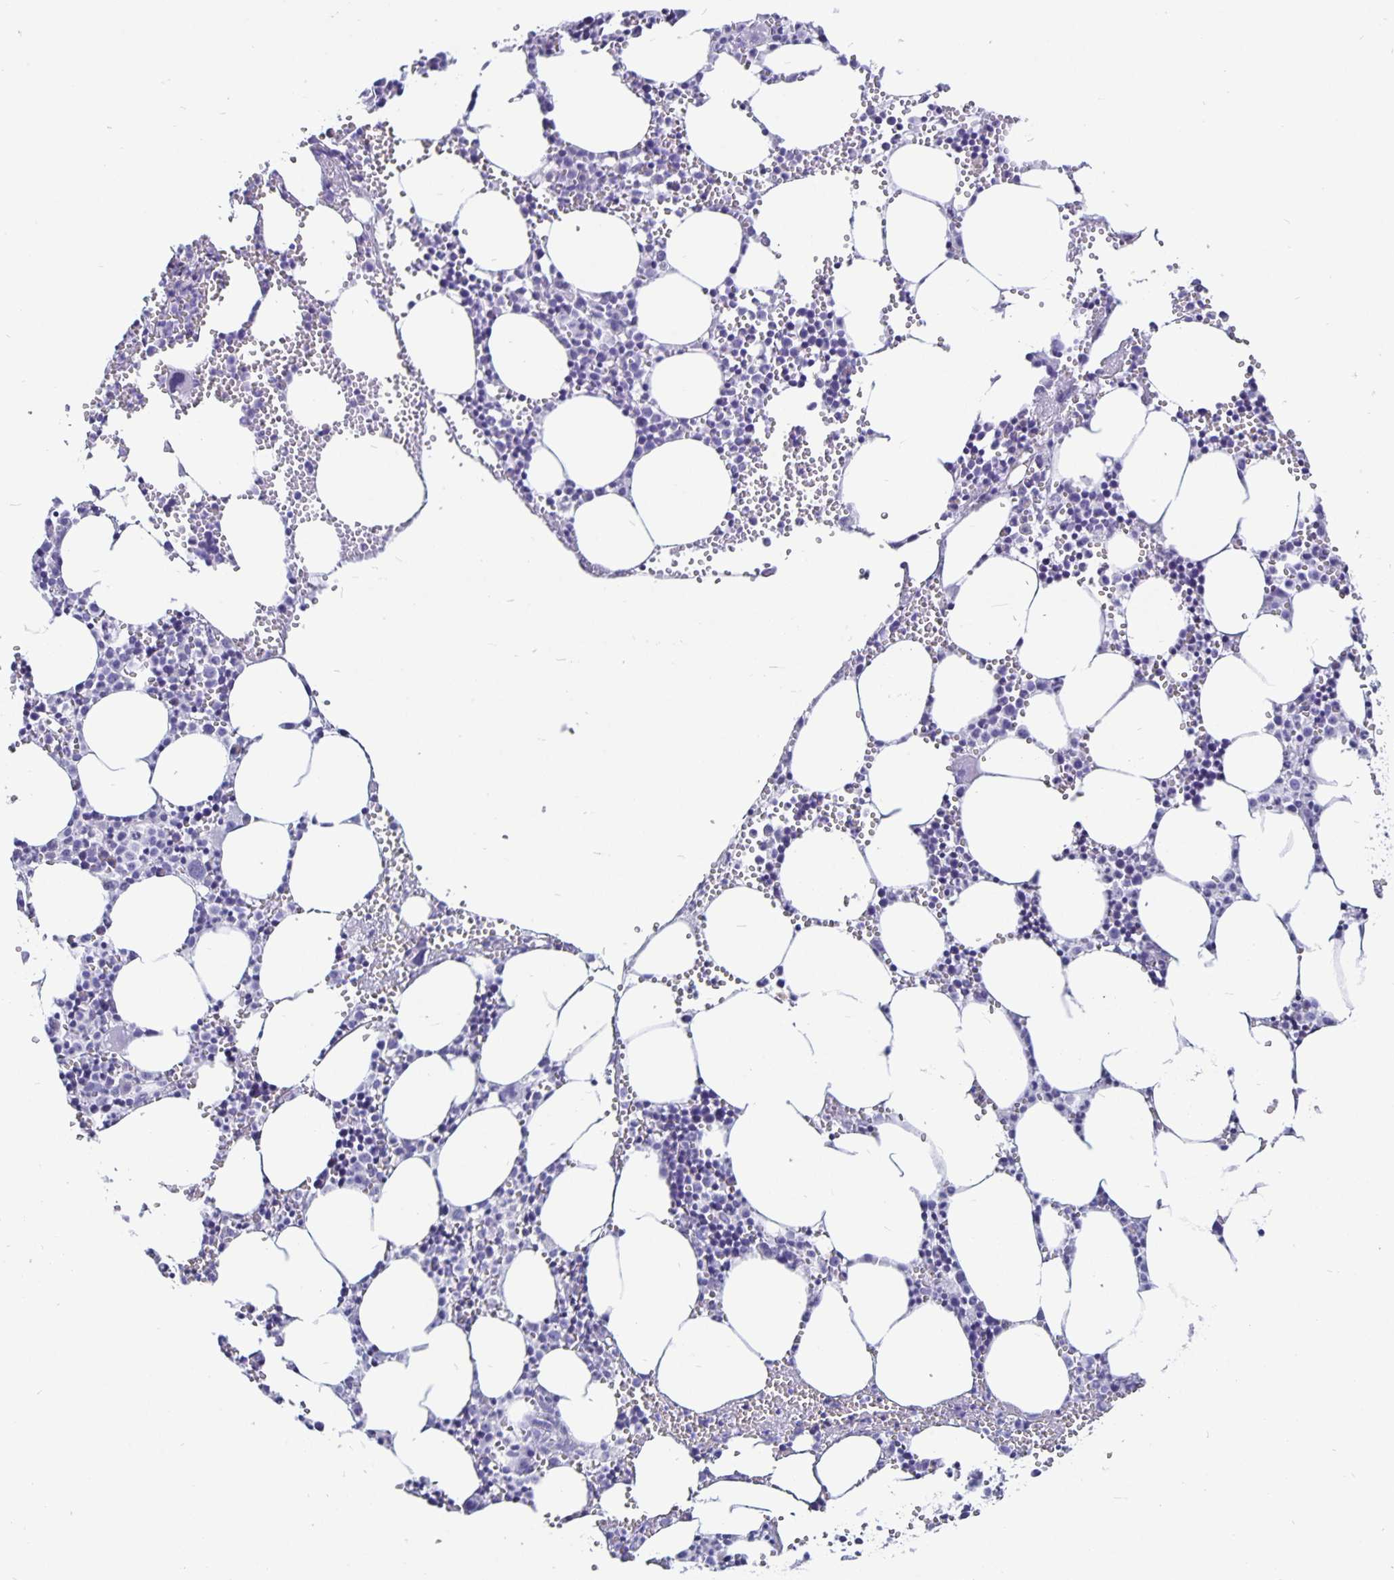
{"staining": {"intensity": "negative", "quantity": "none", "location": "none"}, "tissue": "bone marrow", "cell_type": "Hematopoietic cells", "image_type": "normal", "snomed": [{"axis": "morphology", "description": "Normal tissue, NOS"}, {"axis": "topography", "description": "Bone marrow"}], "caption": "The image displays no significant staining in hematopoietic cells of bone marrow.", "gene": "ODF3B", "patient": {"sex": "male", "age": 89}}